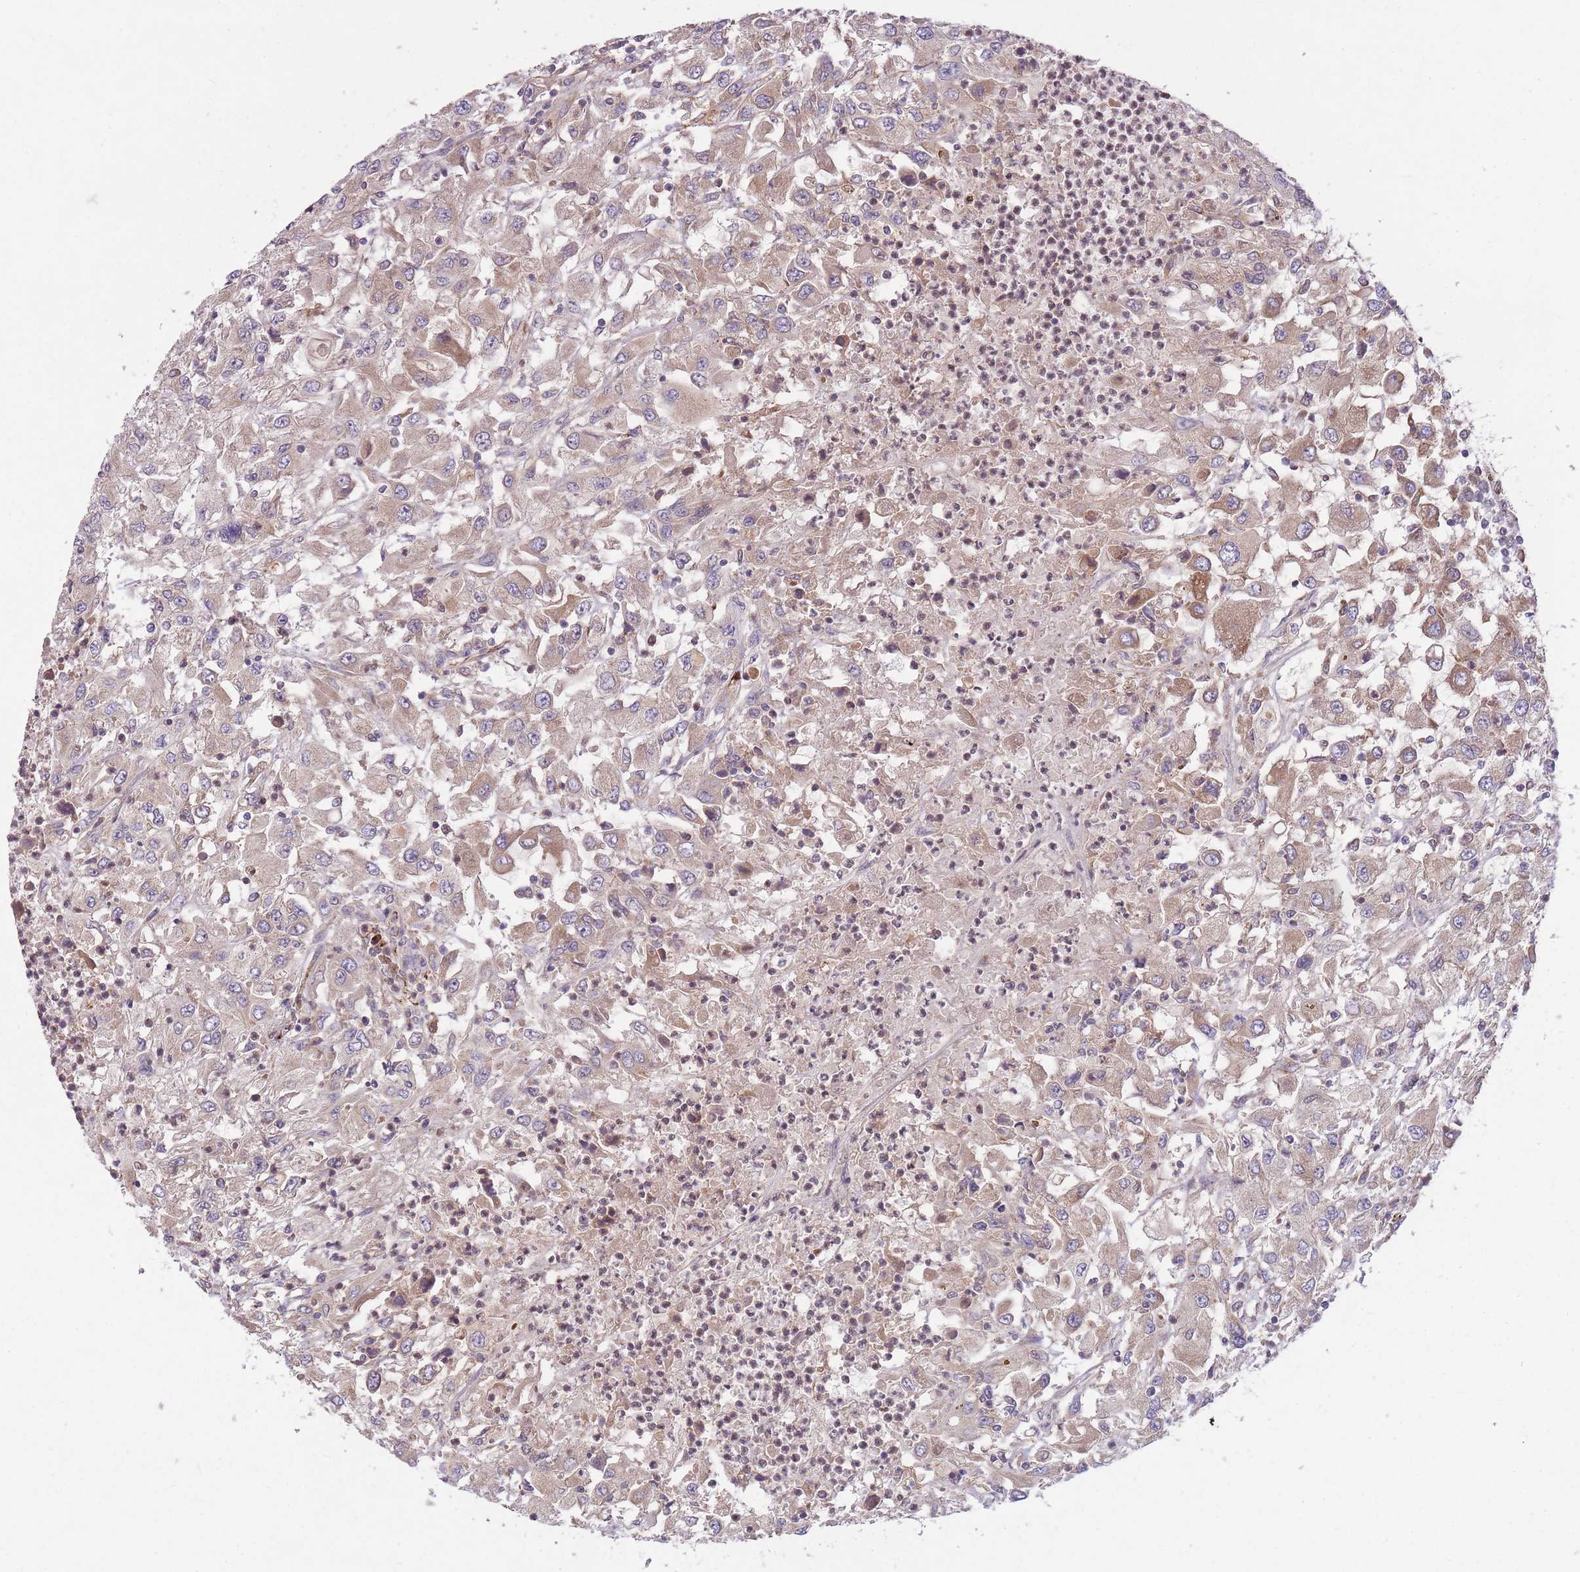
{"staining": {"intensity": "weak", "quantity": "25%-75%", "location": "cytoplasmic/membranous"}, "tissue": "renal cancer", "cell_type": "Tumor cells", "image_type": "cancer", "snomed": [{"axis": "morphology", "description": "Adenocarcinoma, NOS"}, {"axis": "topography", "description": "Kidney"}], "caption": "Protein analysis of renal adenocarcinoma tissue demonstrates weak cytoplasmic/membranous staining in approximately 25%-75% of tumor cells.", "gene": "CISH", "patient": {"sex": "female", "age": 67}}